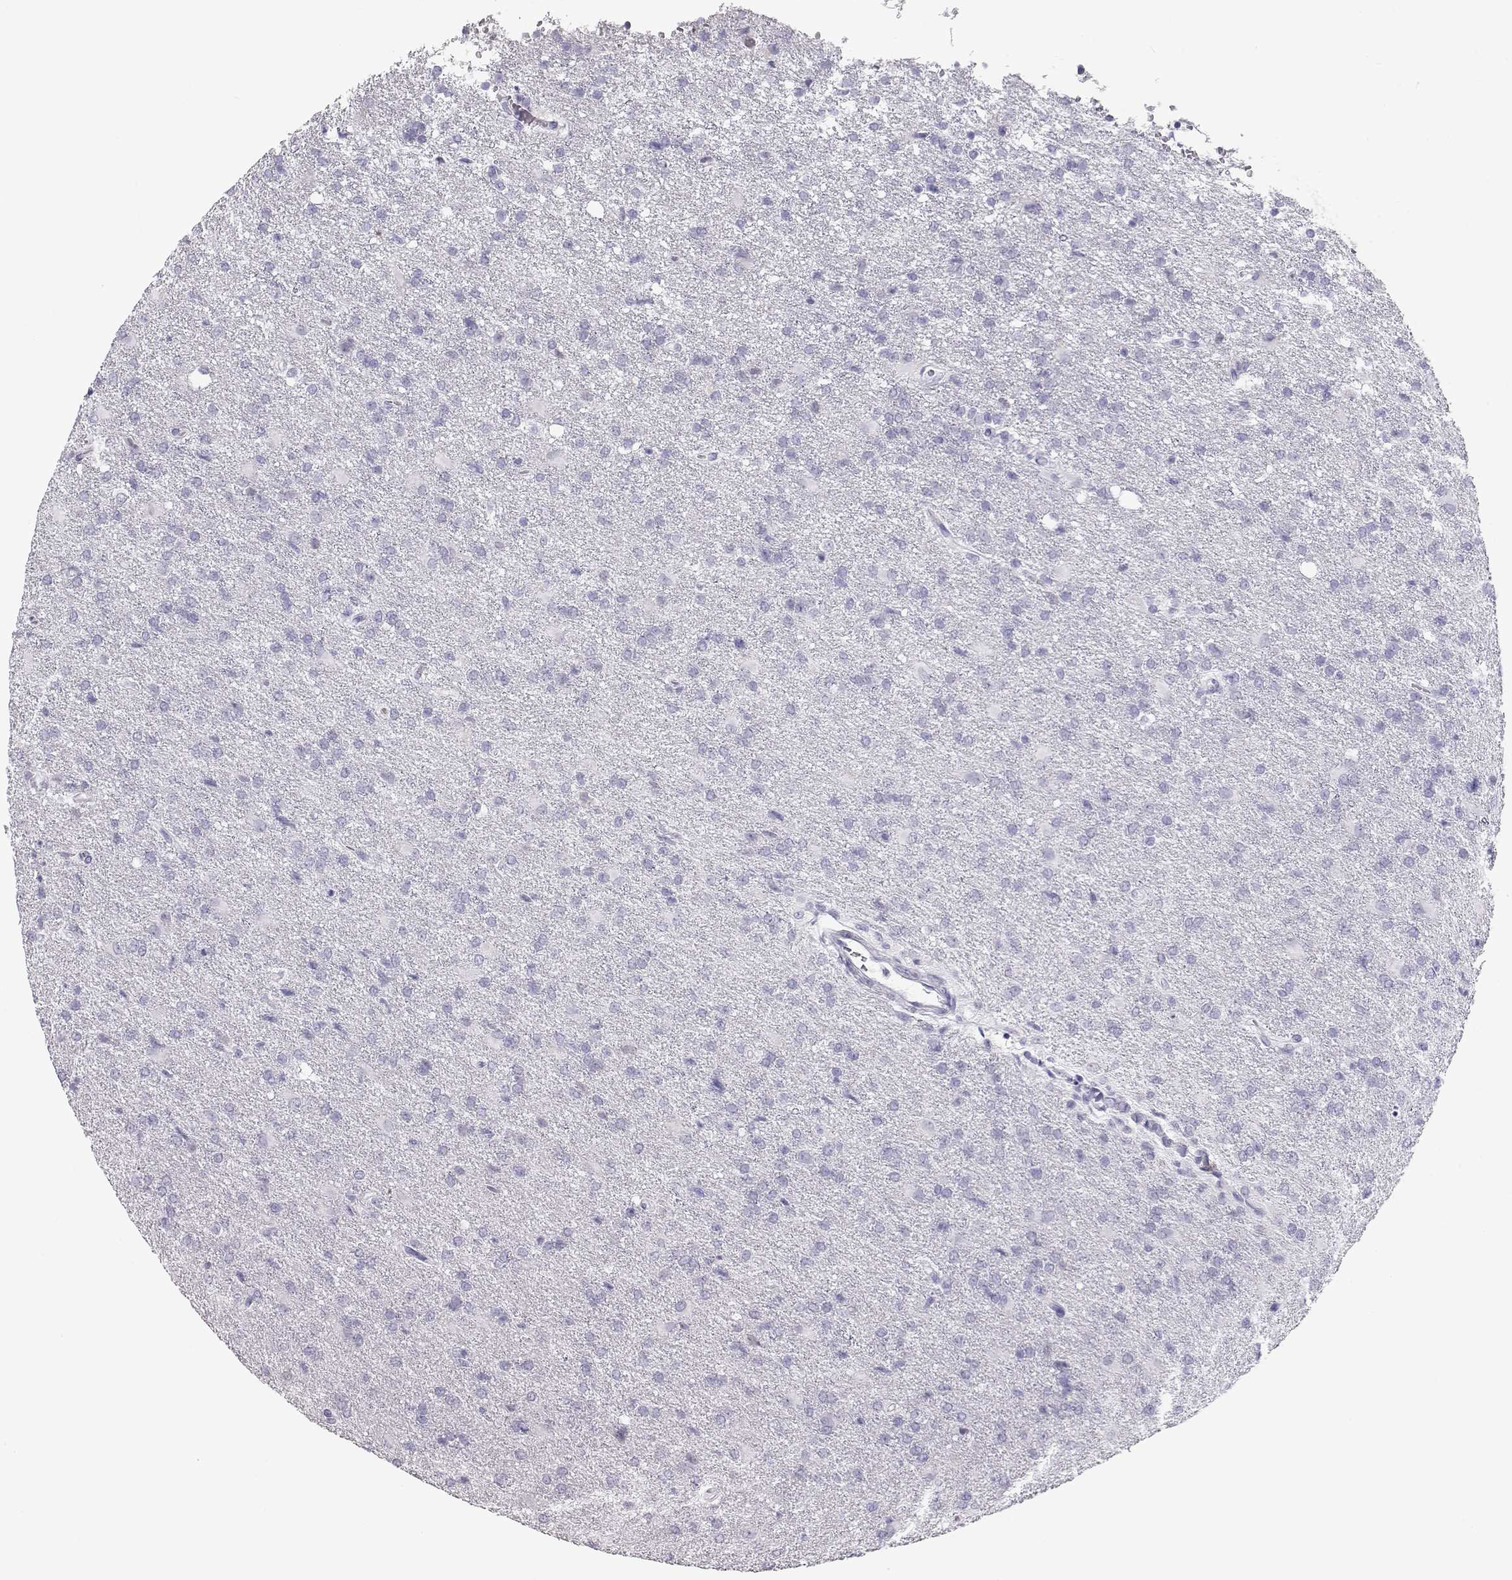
{"staining": {"intensity": "negative", "quantity": "none", "location": "none"}, "tissue": "glioma", "cell_type": "Tumor cells", "image_type": "cancer", "snomed": [{"axis": "morphology", "description": "Glioma, malignant, High grade"}, {"axis": "topography", "description": "Brain"}], "caption": "Tumor cells show no significant expression in malignant glioma (high-grade).", "gene": "TKTL1", "patient": {"sex": "male", "age": 68}}